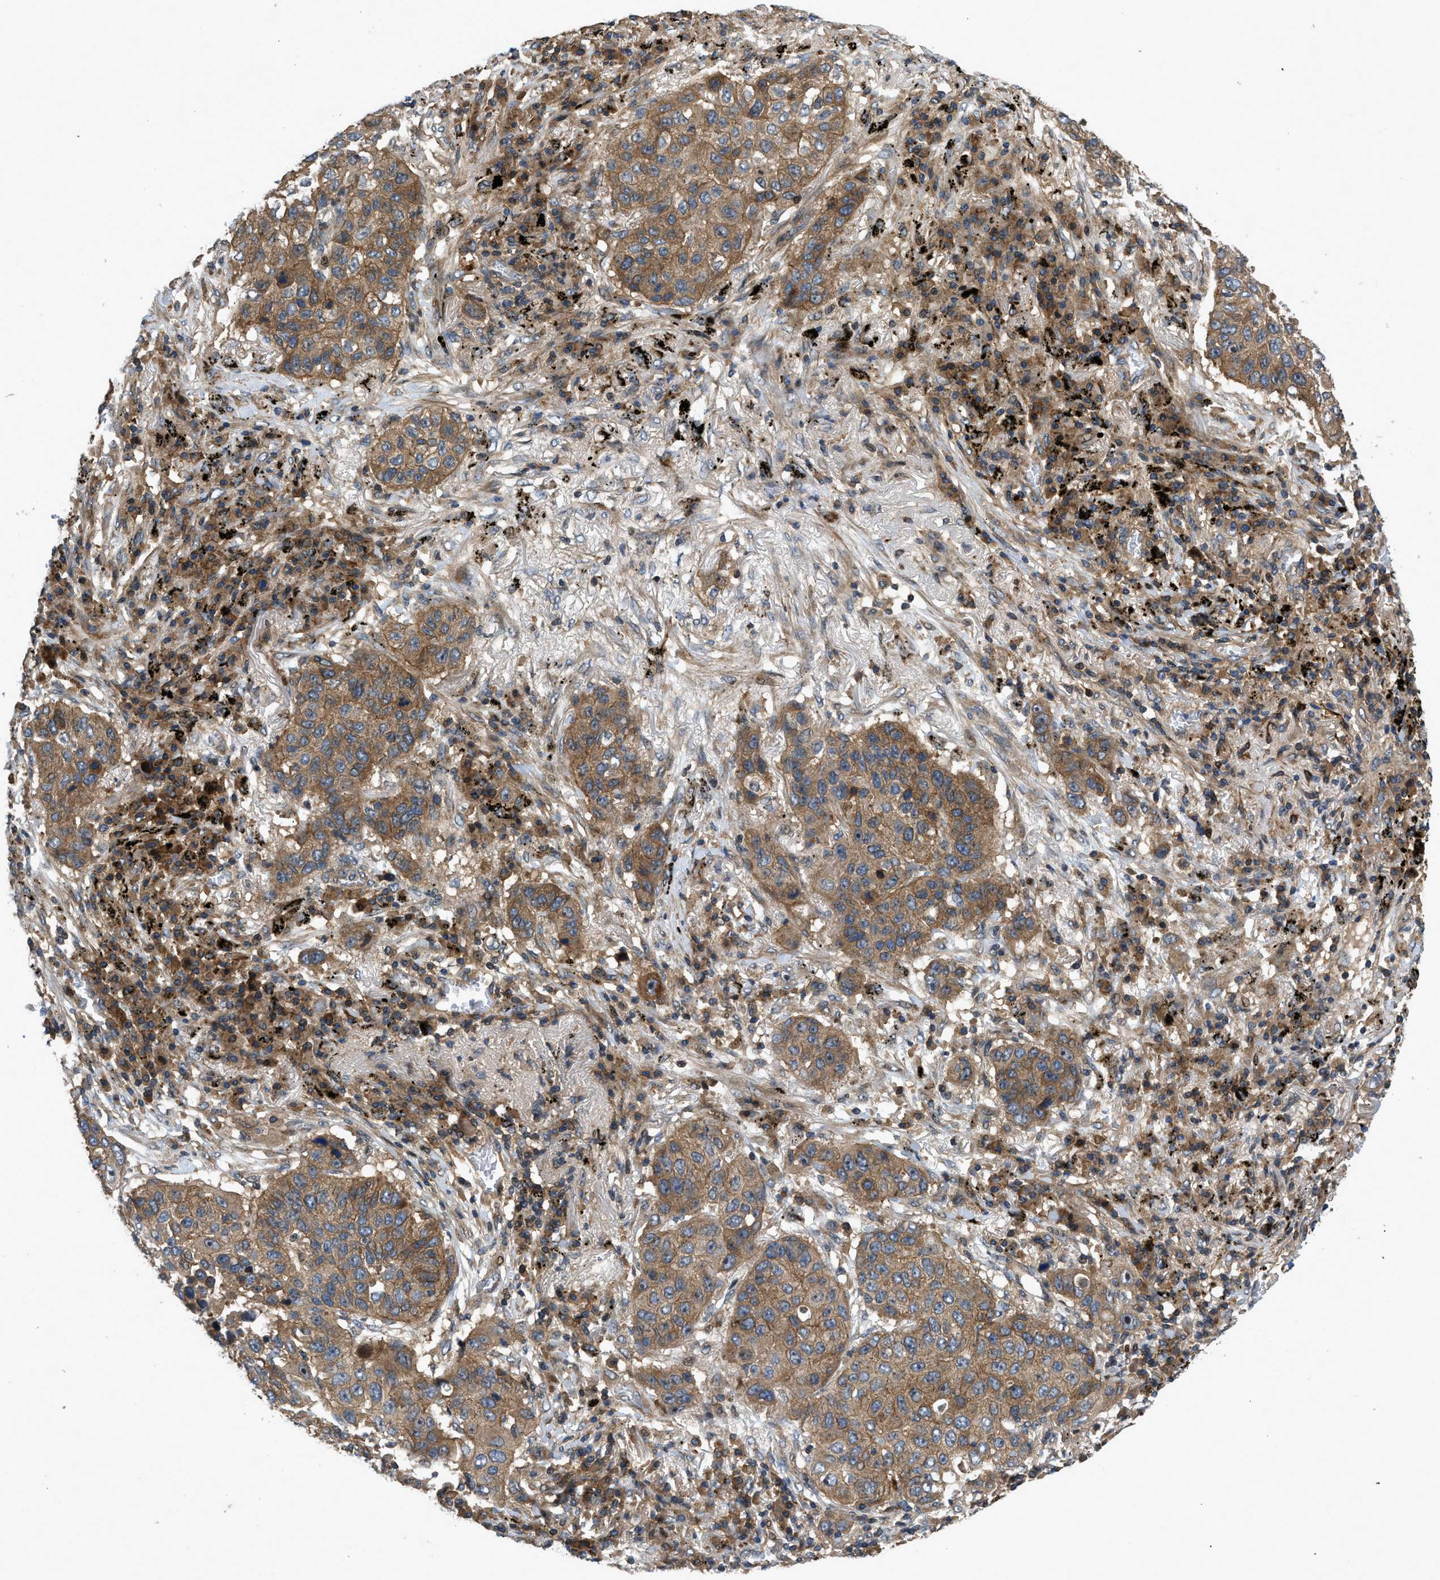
{"staining": {"intensity": "moderate", "quantity": ">75%", "location": "cytoplasmic/membranous"}, "tissue": "lung cancer", "cell_type": "Tumor cells", "image_type": "cancer", "snomed": [{"axis": "morphology", "description": "Squamous cell carcinoma, NOS"}, {"axis": "topography", "description": "Lung"}], "caption": "Immunohistochemistry (IHC) image of lung squamous cell carcinoma stained for a protein (brown), which shows medium levels of moderate cytoplasmic/membranous positivity in approximately >75% of tumor cells.", "gene": "CNNM3", "patient": {"sex": "male", "age": 57}}